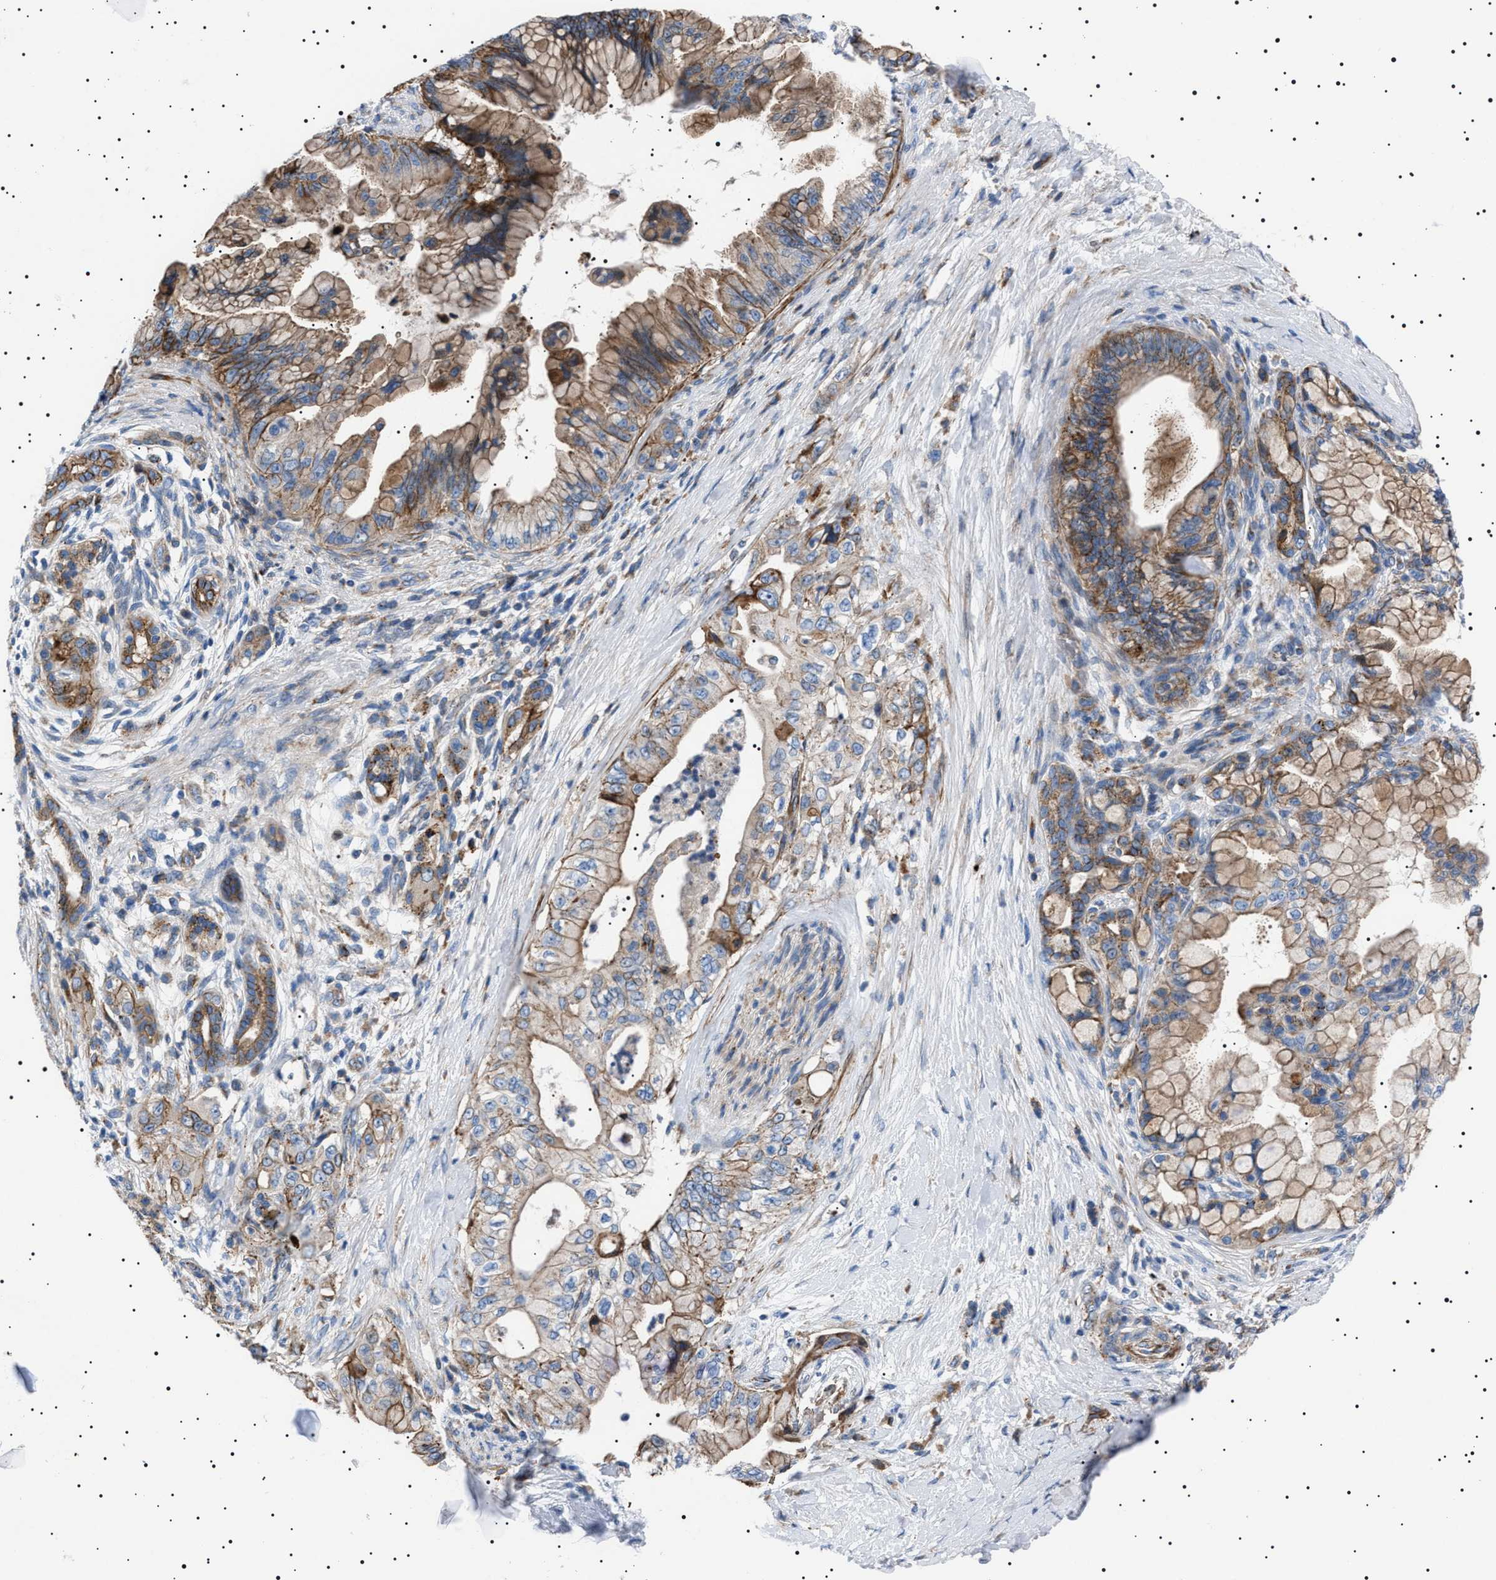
{"staining": {"intensity": "moderate", "quantity": ">75%", "location": "cytoplasmic/membranous"}, "tissue": "pancreatic cancer", "cell_type": "Tumor cells", "image_type": "cancer", "snomed": [{"axis": "morphology", "description": "Adenocarcinoma, NOS"}, {"axis": "topography", "description": "Pancreas"}], "caption": "Tumor cells show moderate cytoplasmic/membranous expression in approximately >75% of cells in pancreatic cancer (adenocarcinoma).", "gene": "NEU1", "patient": {"sex": "male", "age": 59}}